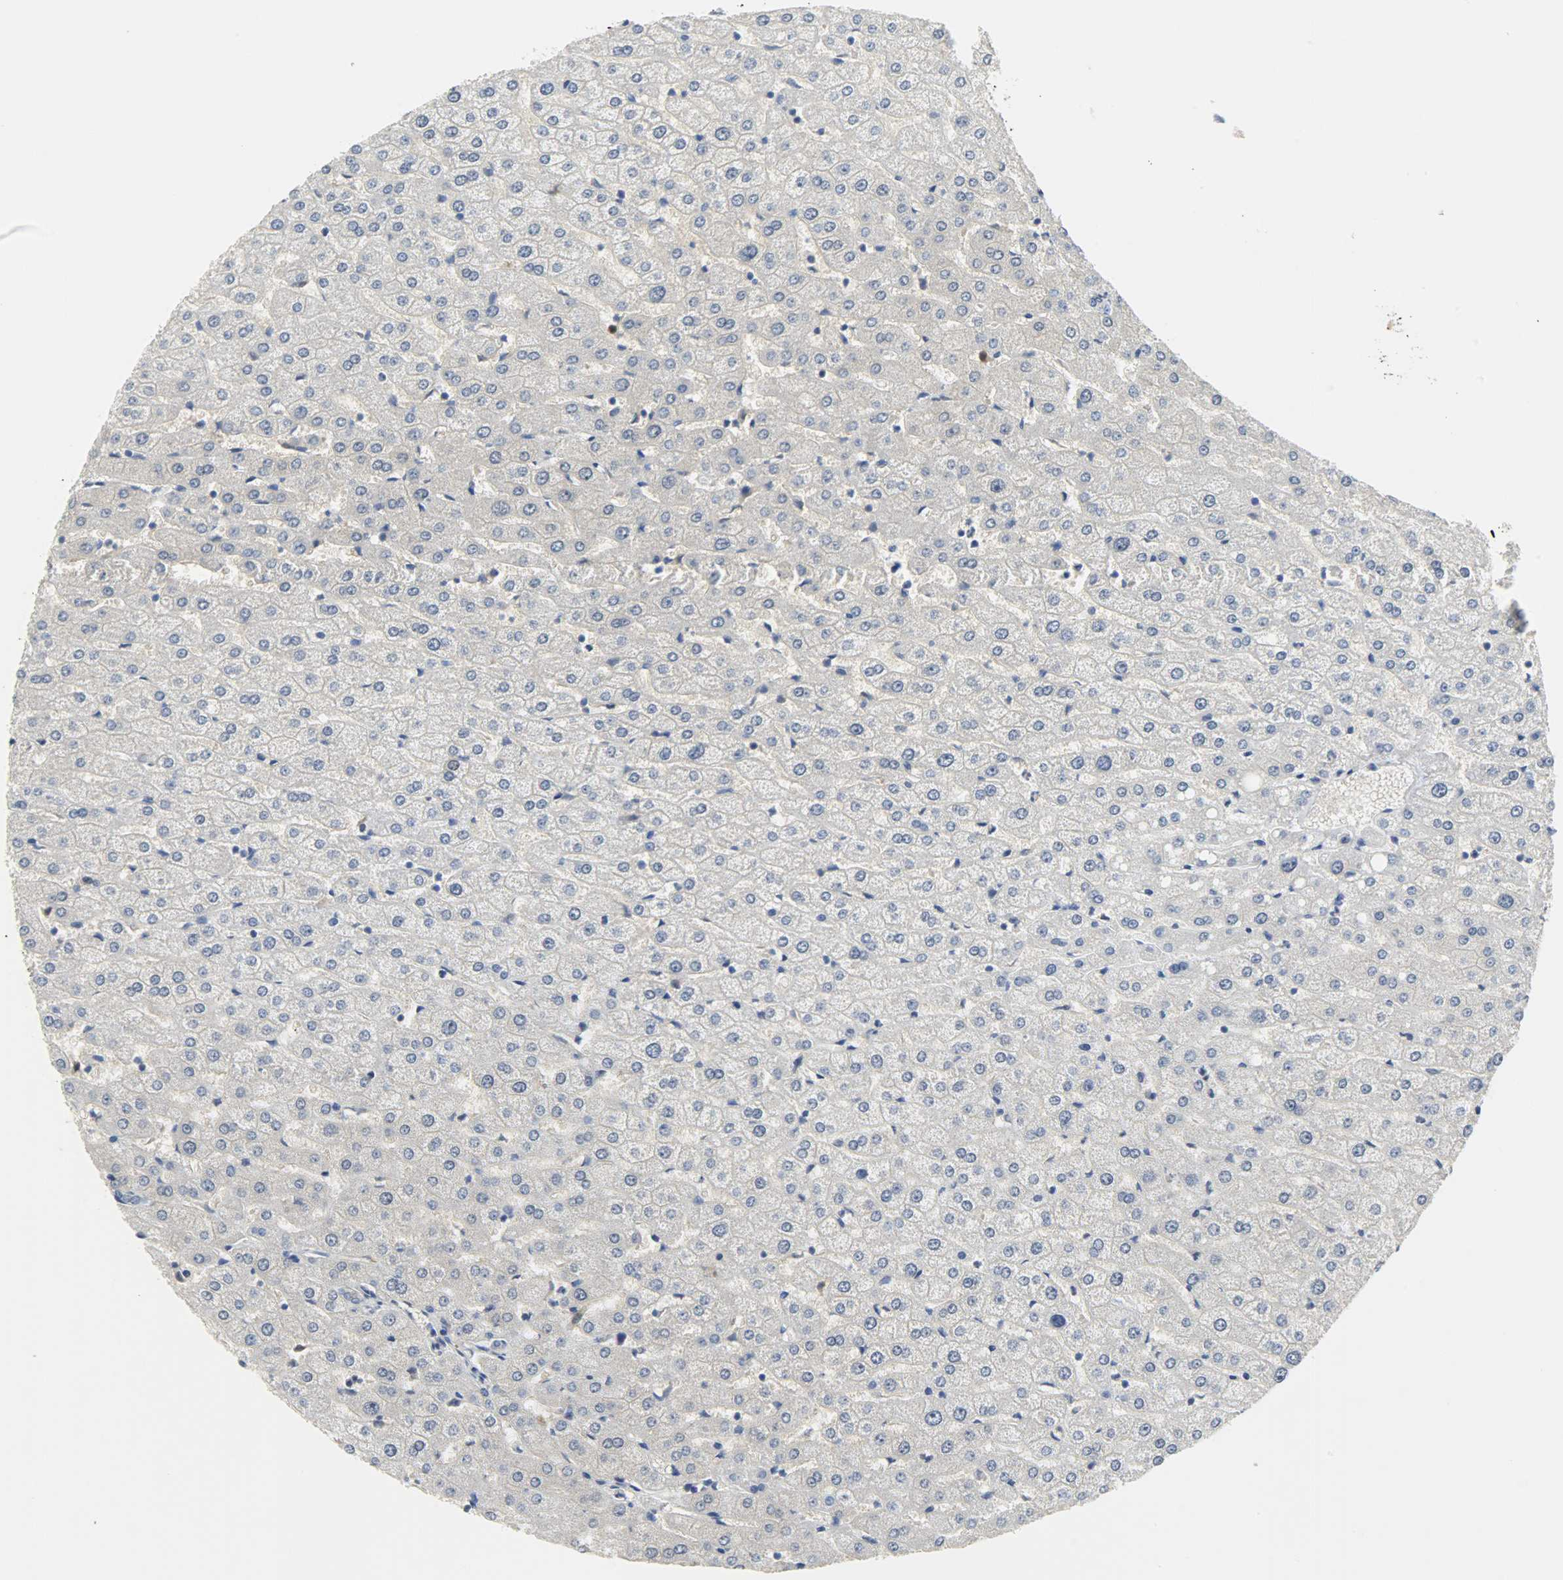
{"staining": {"intensity": "negative", "quantity": "none", "location": "none"}, "tissue": "liver", "cell_type": "Hepatocytes", "image_type": "normal", "snomed": [{"axis": "morphology", "description": "Normal tissue, NOS"}, {"axis": "morphology", "description": "Fibrosis, NOS"}, {"axis": "topography", "description": "Liver"}], "caption": "The photomicrograph reveals no staining of hepatocytes in unremarkable liver. (DAB immunohistochemistry visualized using brightfield microscopy, high magnification).", "gene": "EIF4EBP1", "patient": {"sex": "female", "age": 29}}